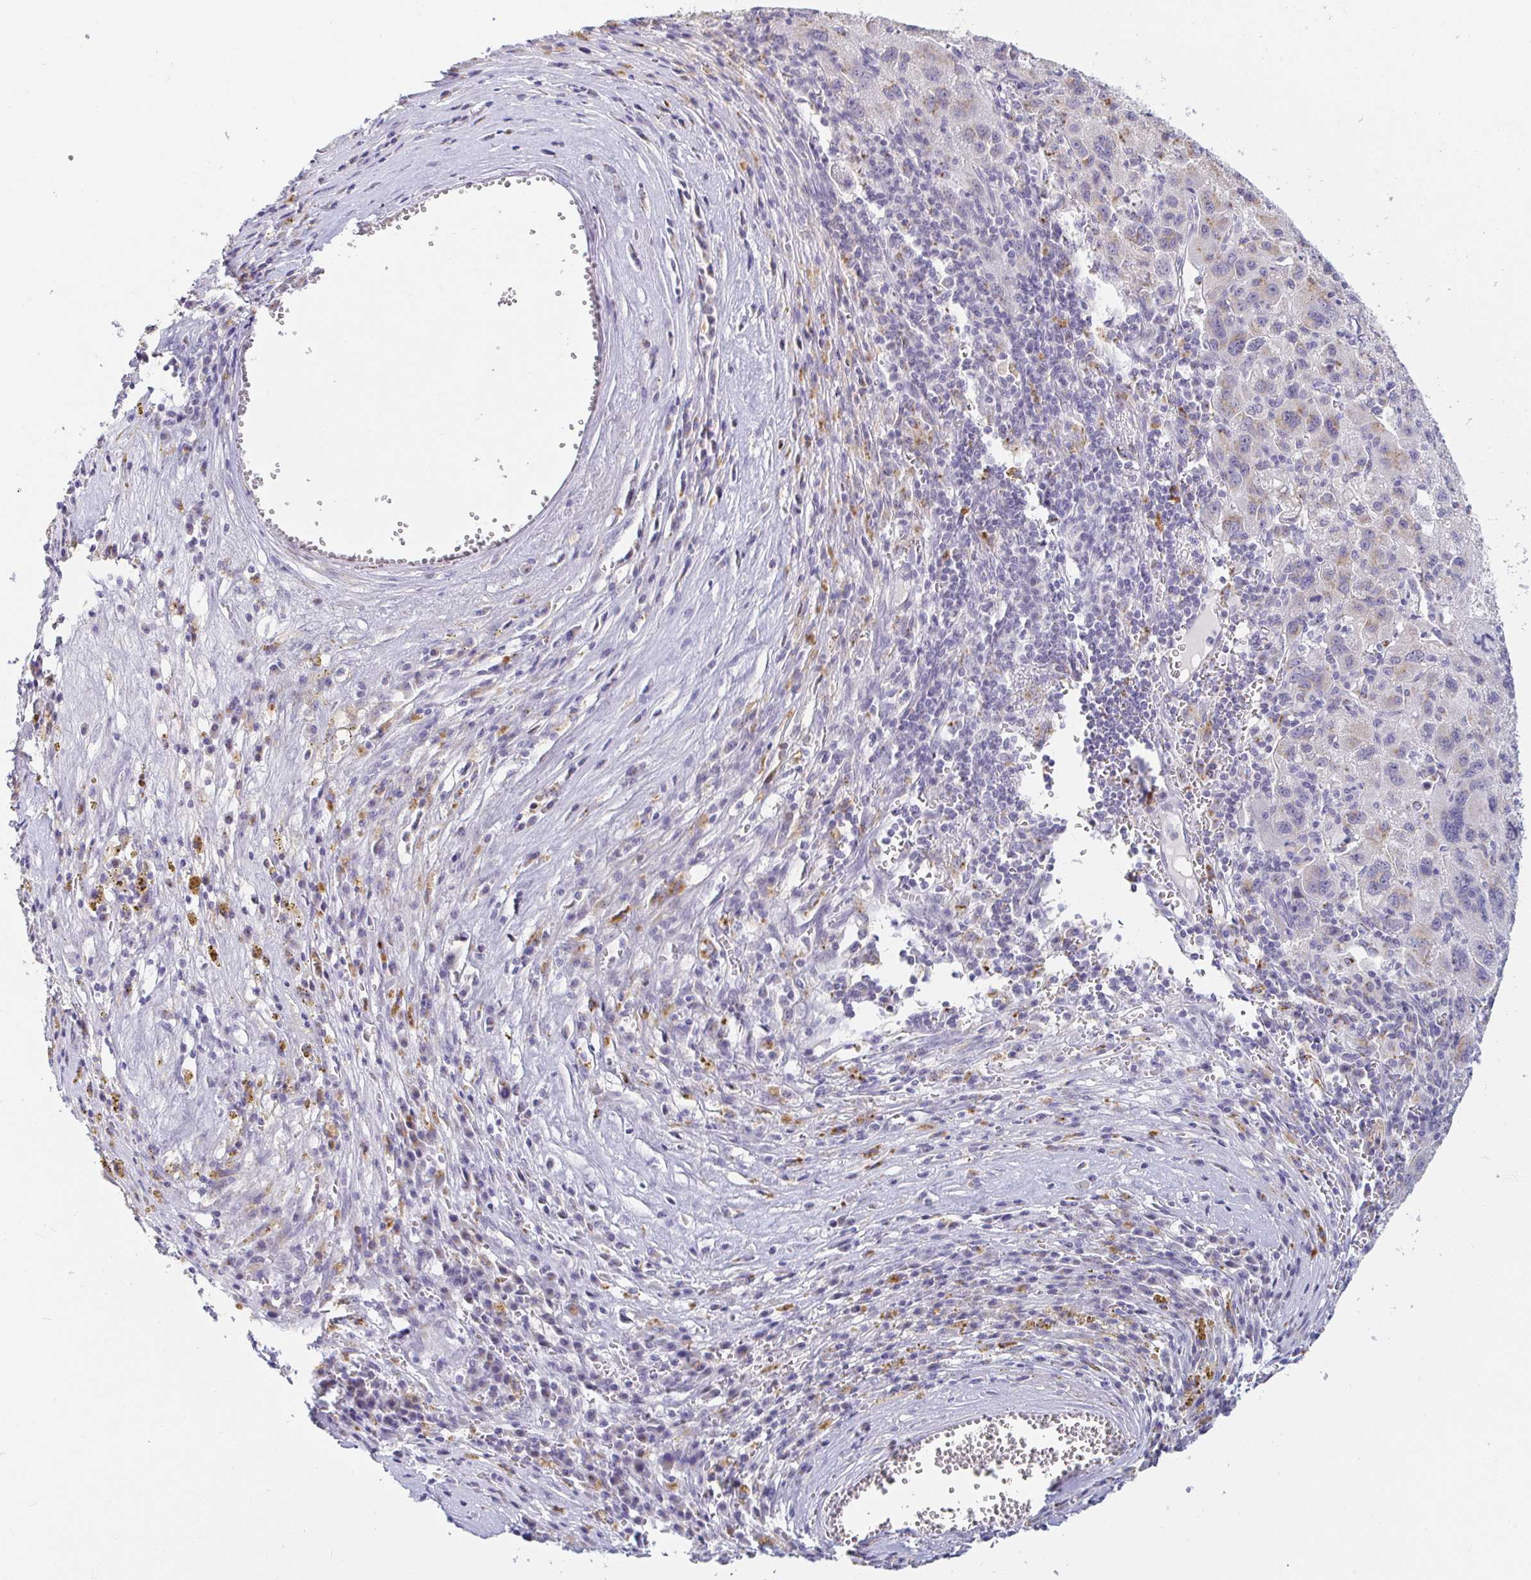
{"staining": {"intensity": "weak", "quantity": "<25%", "location": "cytoplasmic/membranous"}, "tissue": "liver cancer", "cell_type": "Tumor cells", "image_type": "cancer", "snomed": [{"axis": "morphology", "description": "Carcinoma, Hepatocellular, NOS"}, {"axis": "topography", "description": "Liver"}], "caption": "Immunohistochemical staining of human liver cancer reveals no significant staining in tumor cells.", "gene": "OR51D1", "patient": {"sex": "female", "age": 77}}